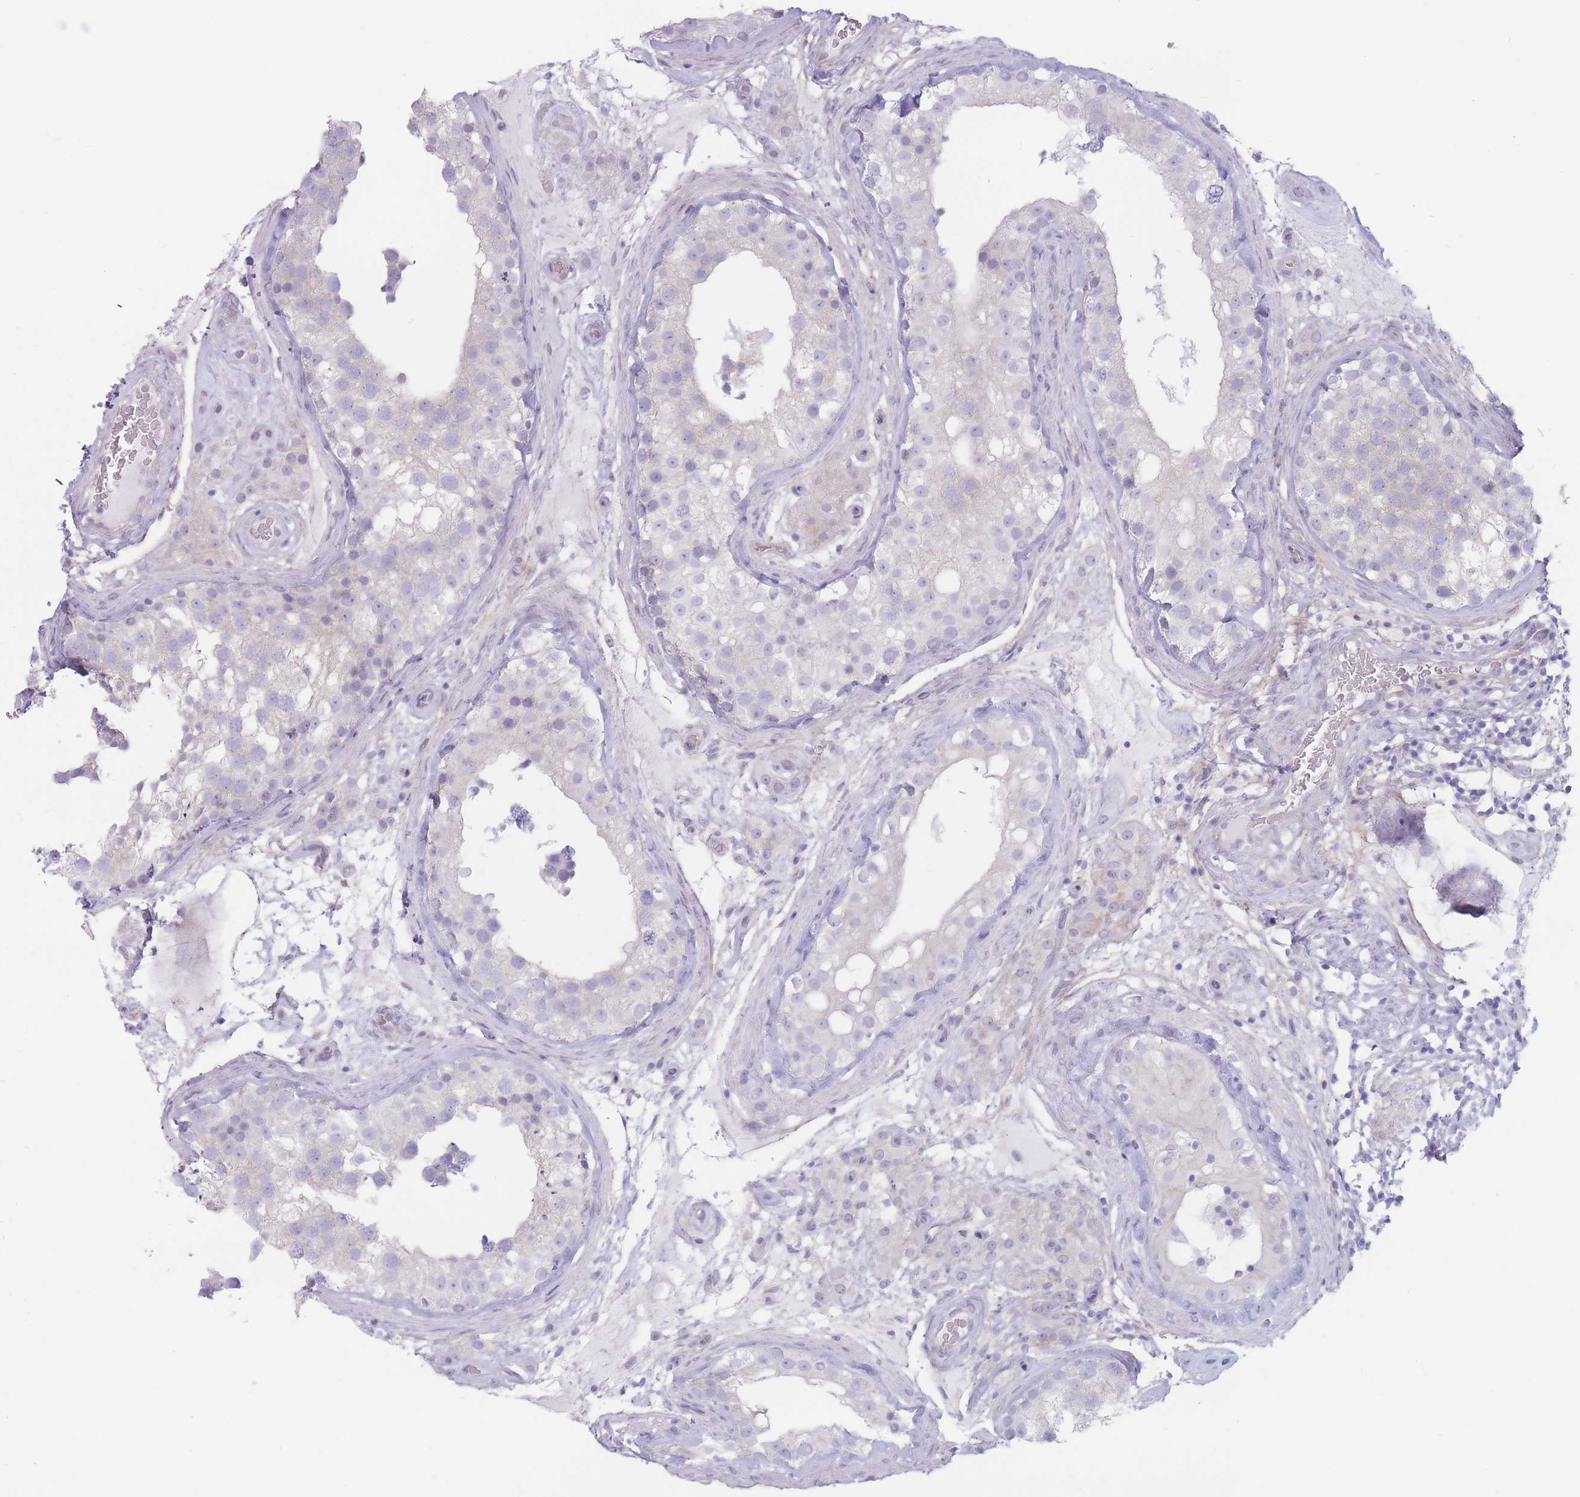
{"staining": {"intensity": "negative", "quantity": "none", "location": "none"}, "tissue": "testis", "cell_type": "Cells in seminiferous ducts", "image_type": "normal", "snomed": [{"axis": "morphology", "description": "Normal tissue, NOS"}, {"axis": "topography", "description": "Testis"}], "caption": "Immunohistochemical staining of unremarkable human testis reveals no significant expression in cells in seminiferous ducts.", "gene": "PLPP1", "patient": {"sex": "male", "age": 46}}